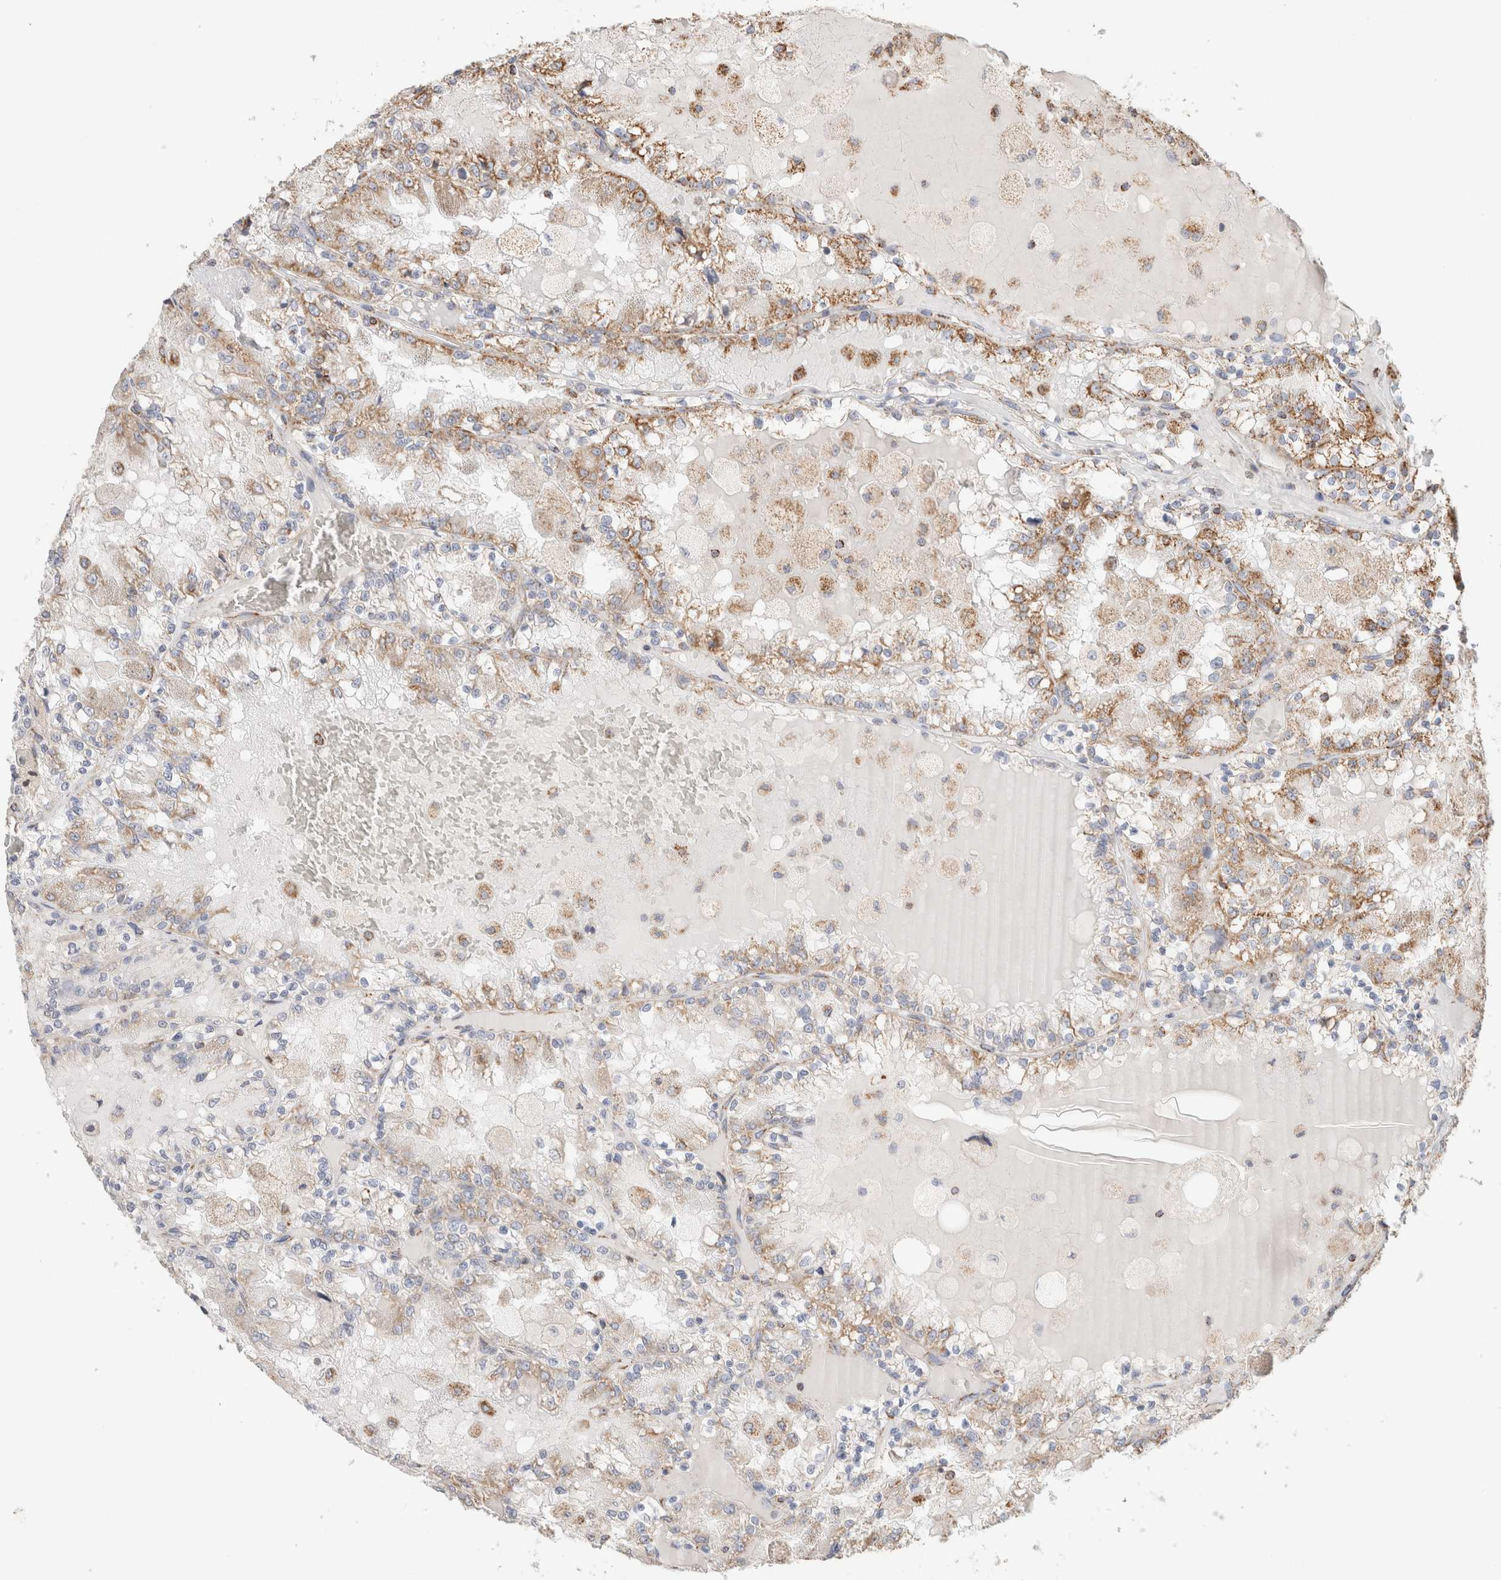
{"staining": {"intensity": "moderate", "quantity": "25%-75%", "location": "cytoplasmic/membranous"}, "tissue": "renal cancer", "cell_type": "Tumor cells", "image_type": "cancer", "snomed": [{"axis": "morphology", "description": "Adenocarcinoma, NOS"}, {"axis": "topography", "description": "Kidney"}], "caption": "An image showing moderate cytoplasmic/membranous staining in about 25%-75% of tumor cells in adenocarcinoma (renal), as visualized by brown immunohistochemical staining.", "gene": "C1QBP", "patient": {"sex": "female", "age": 56}}